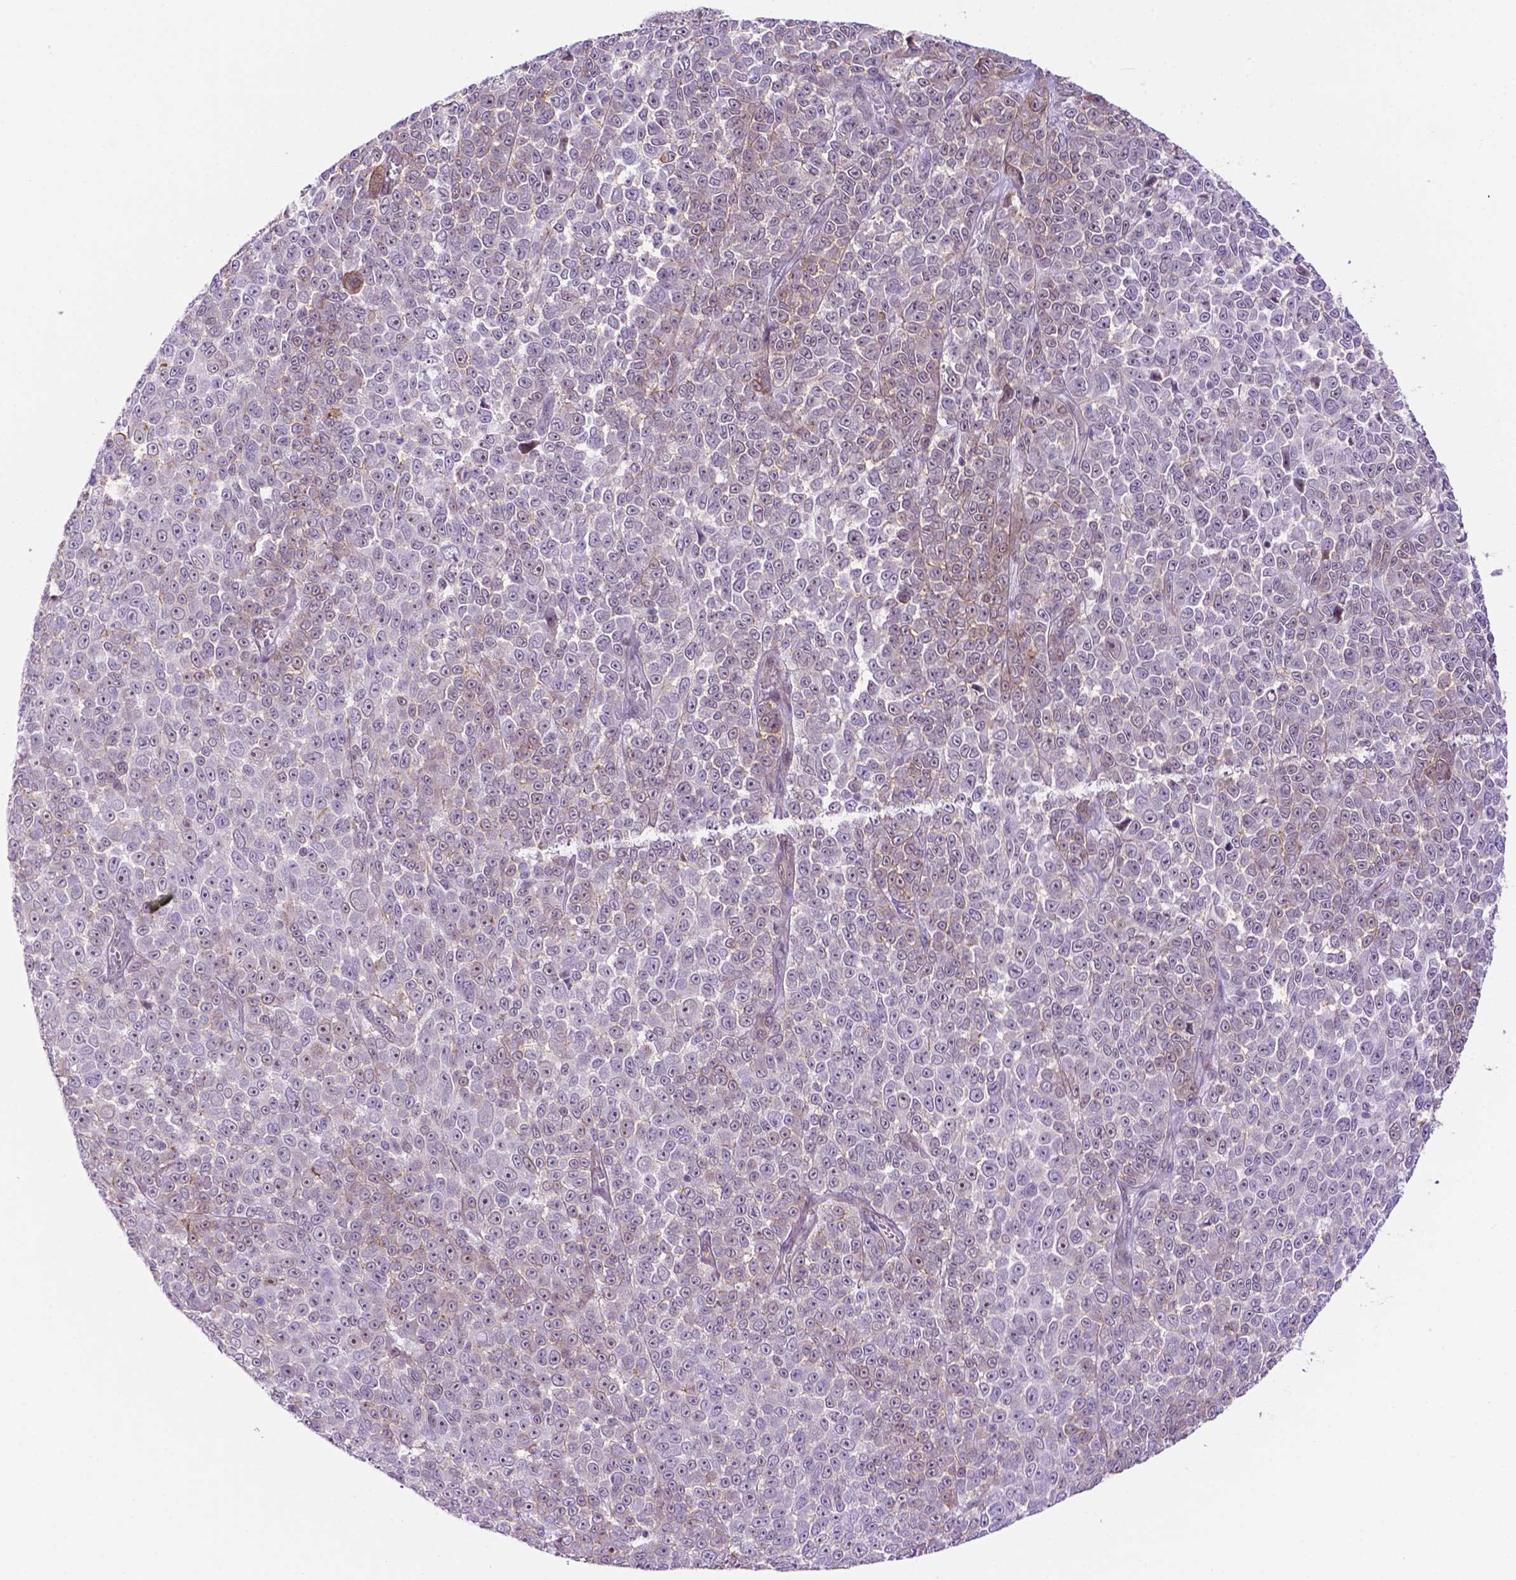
{"staining": {"intensity": "weak", "quantity": "<25%", "location": "nuclear"}, "tissue": "melanoma", "cell_type": "Tumor cells", "image_type": "cancer", "snomed": [{"axis": "morphology", "description": "Malignant melanoma, NOS"}, {"axis": "topography", "description": "Skin"}], "caption": "Image shows no protein positivity in tumor cells of melanoma tissue.", "gene": "TACSTD2", "patient": {"sex": "female", "age": 95}}